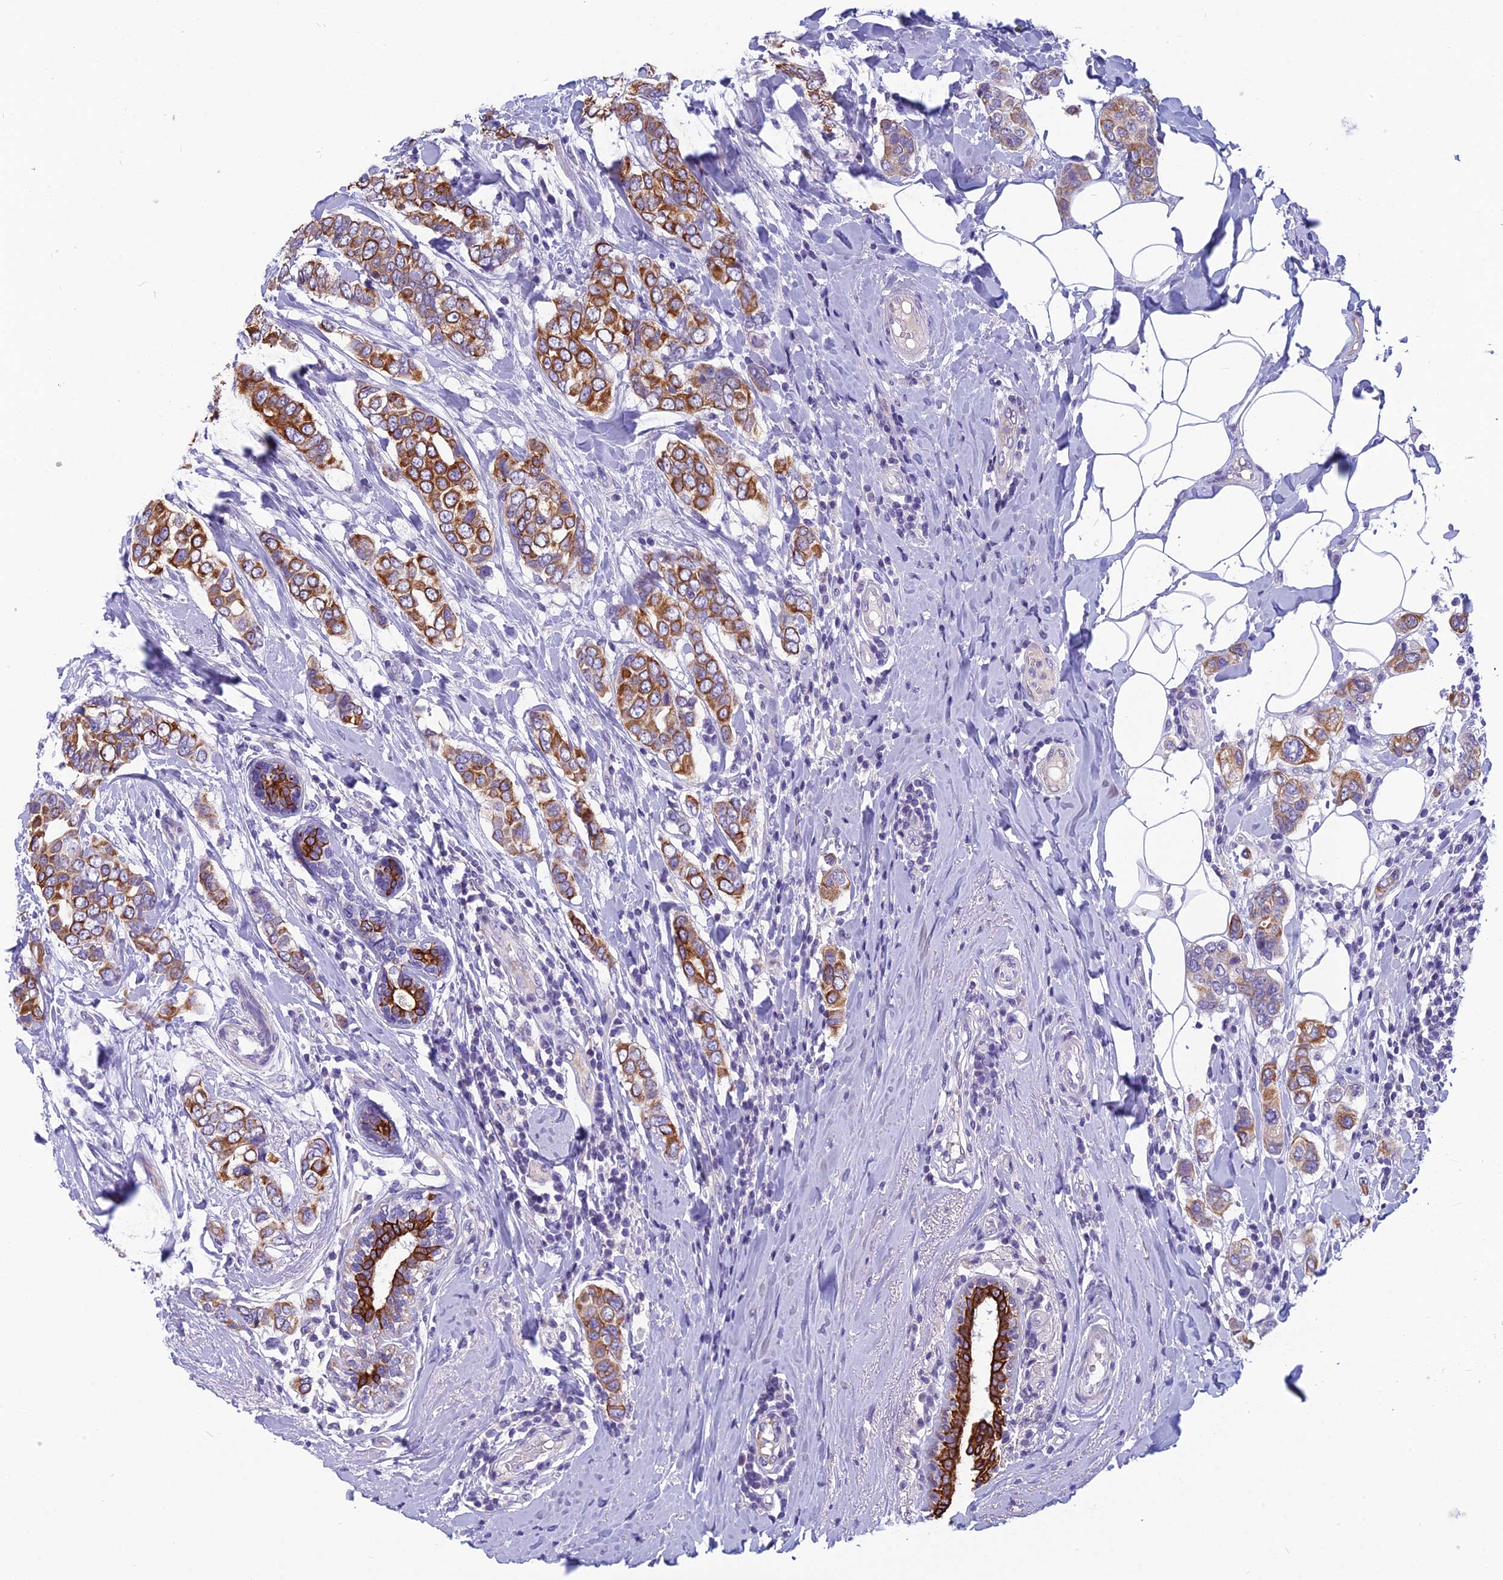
{"staining": {"intensity": "strong", "quantity": ">75%", "location": "cytoplasmic/membranous"}, "tissue": "breast cancer", "cell_type": "Tumor cells", "image_type": "cancer", "snomed": [{"axis": "morphology", "description": "Lobular carcinoma"}, {"axis": "topography", "description": "Breast"}], "caption": "There is high levels of strong cytoplasmic/membranous staining in tumor cells of breast lobular carcinoma, as demonstrated by immunohistochemical staining (brown color).", "gene": "RBM41", "patient": {"sex": "female", "age": 51}}